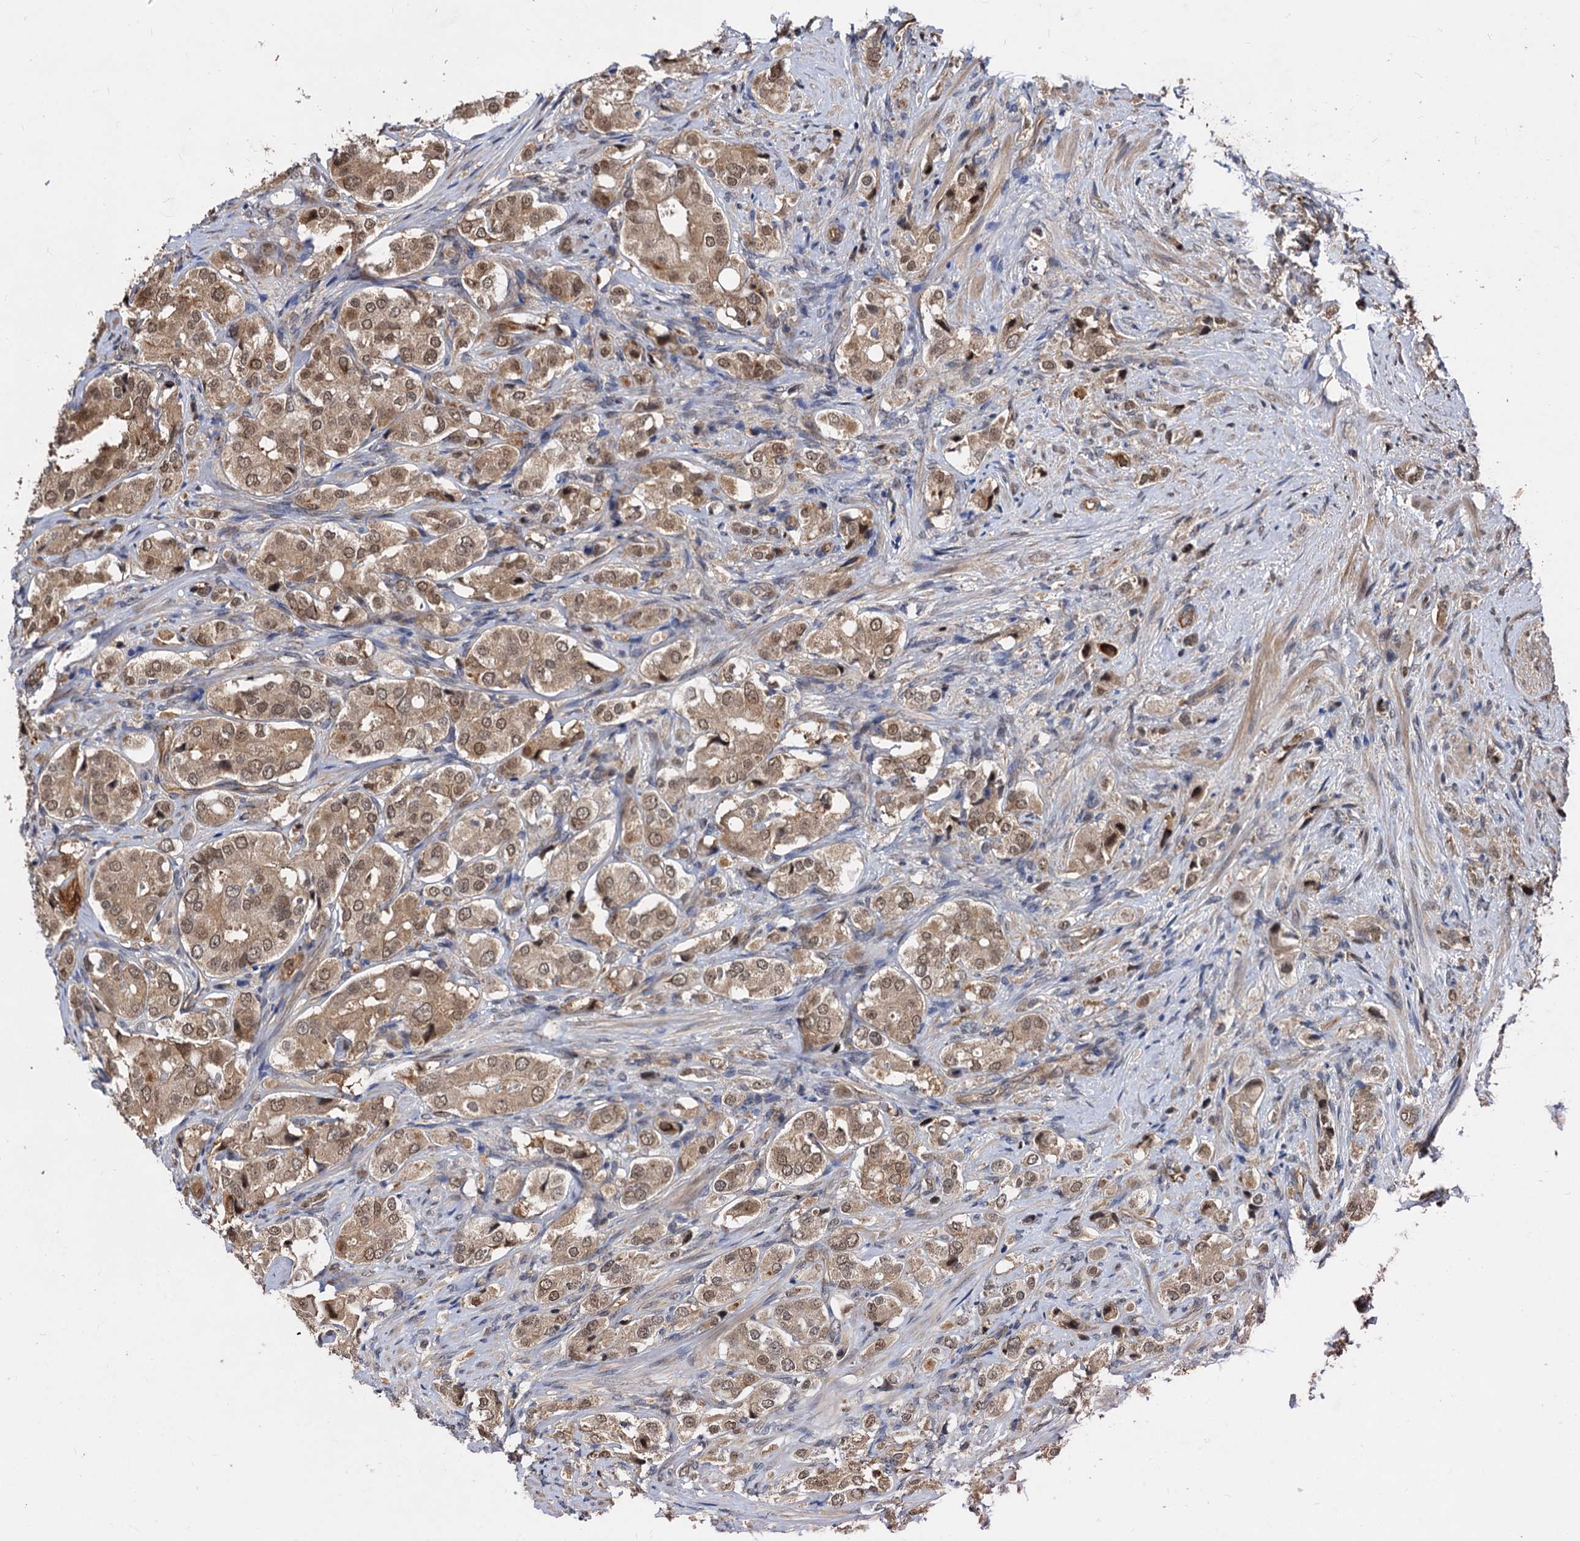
{"staining": {"intensity": "moderate", "quantity": ">75%", "location": "cytoplasmic/membranous,nuclear"}, "tissue": "prostate cancer", "cell_type": "Tumor cells", "image_type": "cancer", "snomed": [{"axis": "morphology", "description": "Adenocarcinoma, High grade"}, {"axis": "topography", "description": "Prostate"}], "caption": "High-grade adenocarcinoma (prostate) was stained to show a protein in brown. There is medium levels of moderate cytoplasmic/membranous and nuclear positivity in about >75% of tumor cells. The protein is stained brown, and the nuclei are stained in blue (DAB (3,3'-diaminobenzidine) IHC with brightfield microscopy, high magnification).", "gene": "PSMD4", "patient": {"sex": "male", "age": 65}}